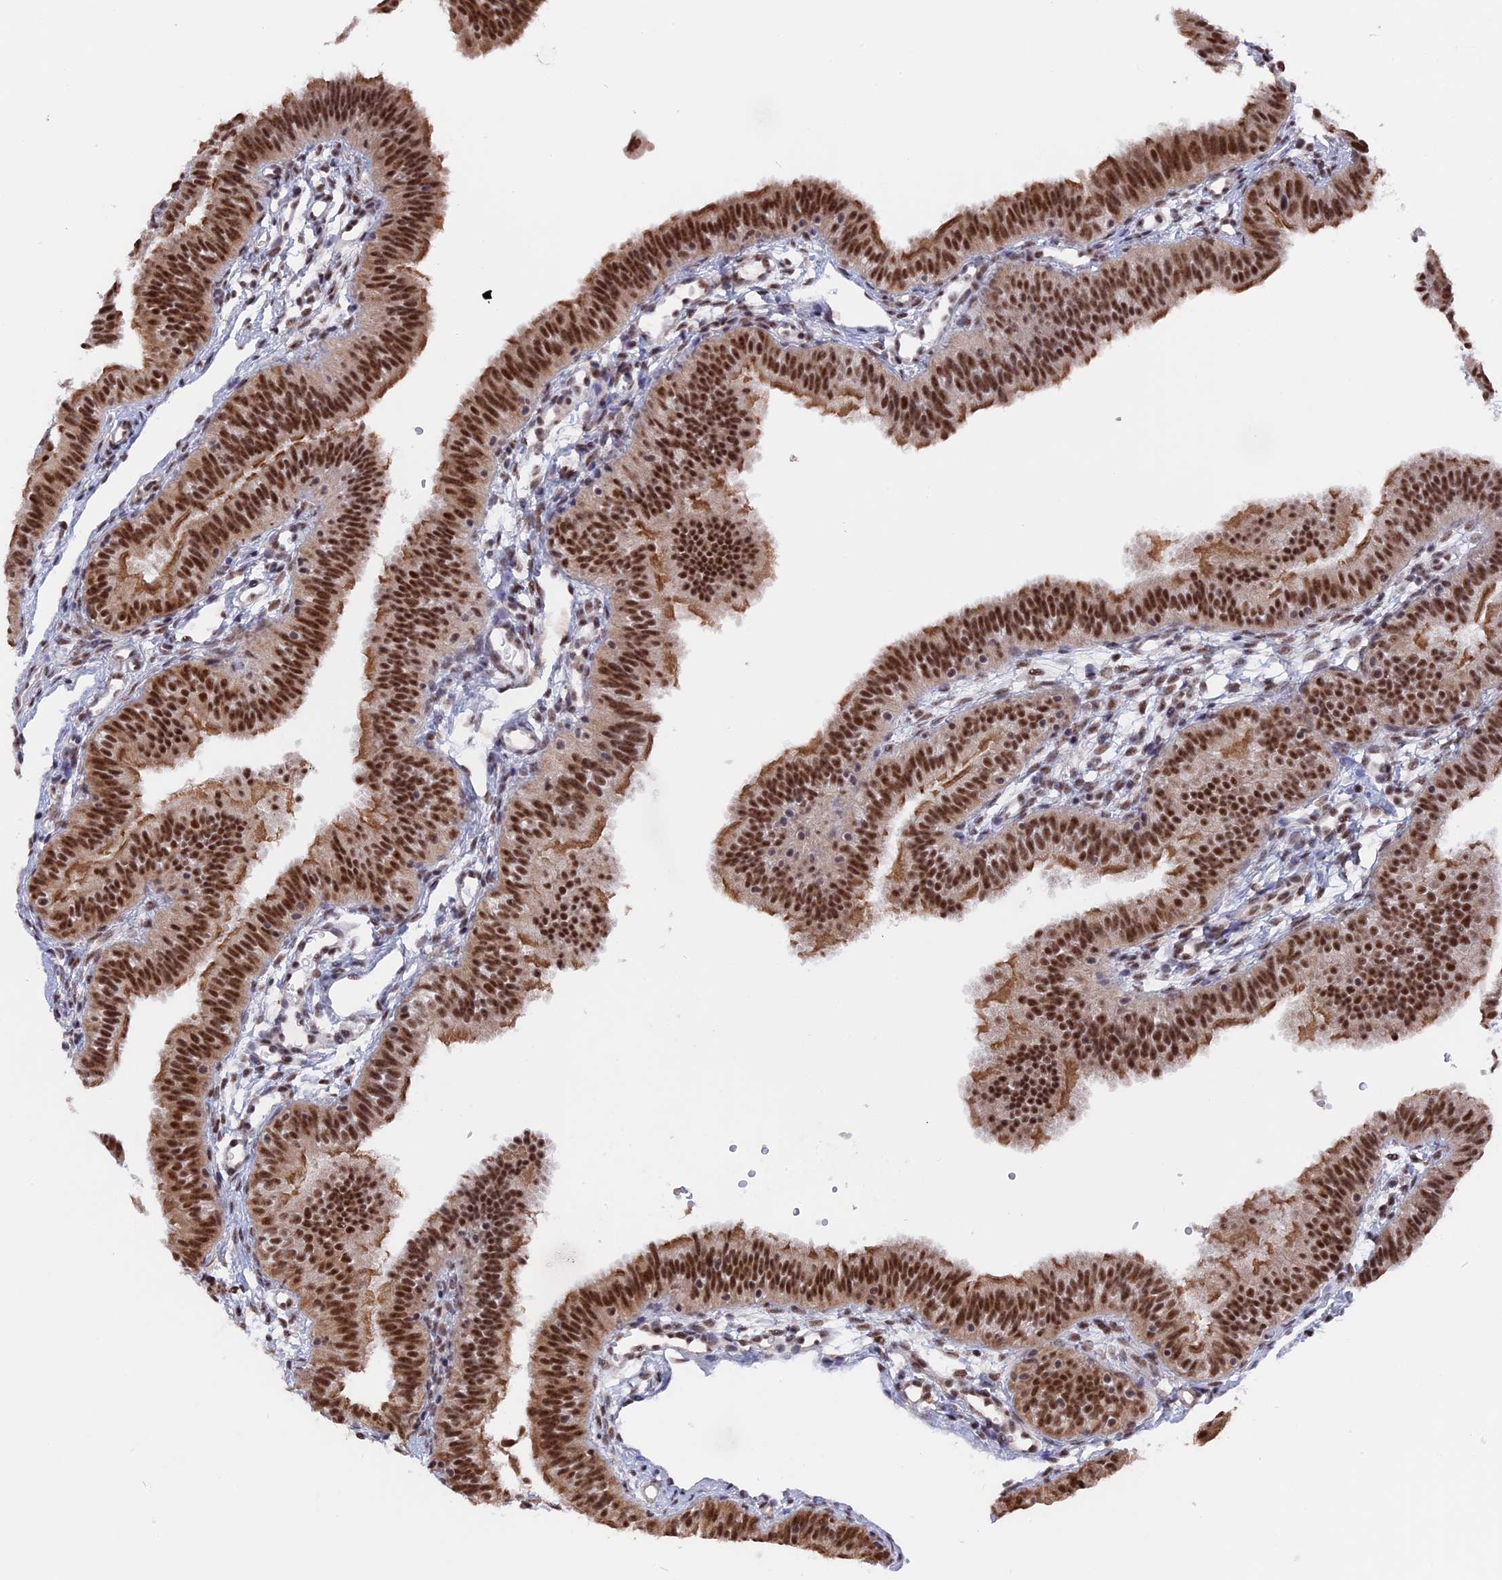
{"staining": {"intensity": "moderate", "quantity": ">75%", "location": "cytoplasmic/membranous,nuclear"}, "tissue": "fallopian tube", "cell_type": "Glandular cells", "image_type": "normal", "snomed": [{"axis": "morphology", "description": "Normal tissue, NOS"}, {"axis": "topography", "description": "Fallopian tube"}], "caption": "Glandular cells reveal moderate cytoplasmic/membranous,nuclear positivity in approximately >75% of cells in normal fallopian tube. (DAB (3,3'-diaminobenzidine) IHC, brown staining for protein, blue staining for nuclei).", "gene": "SF3A2", "patient": {"sex": "female", "age": 35}}